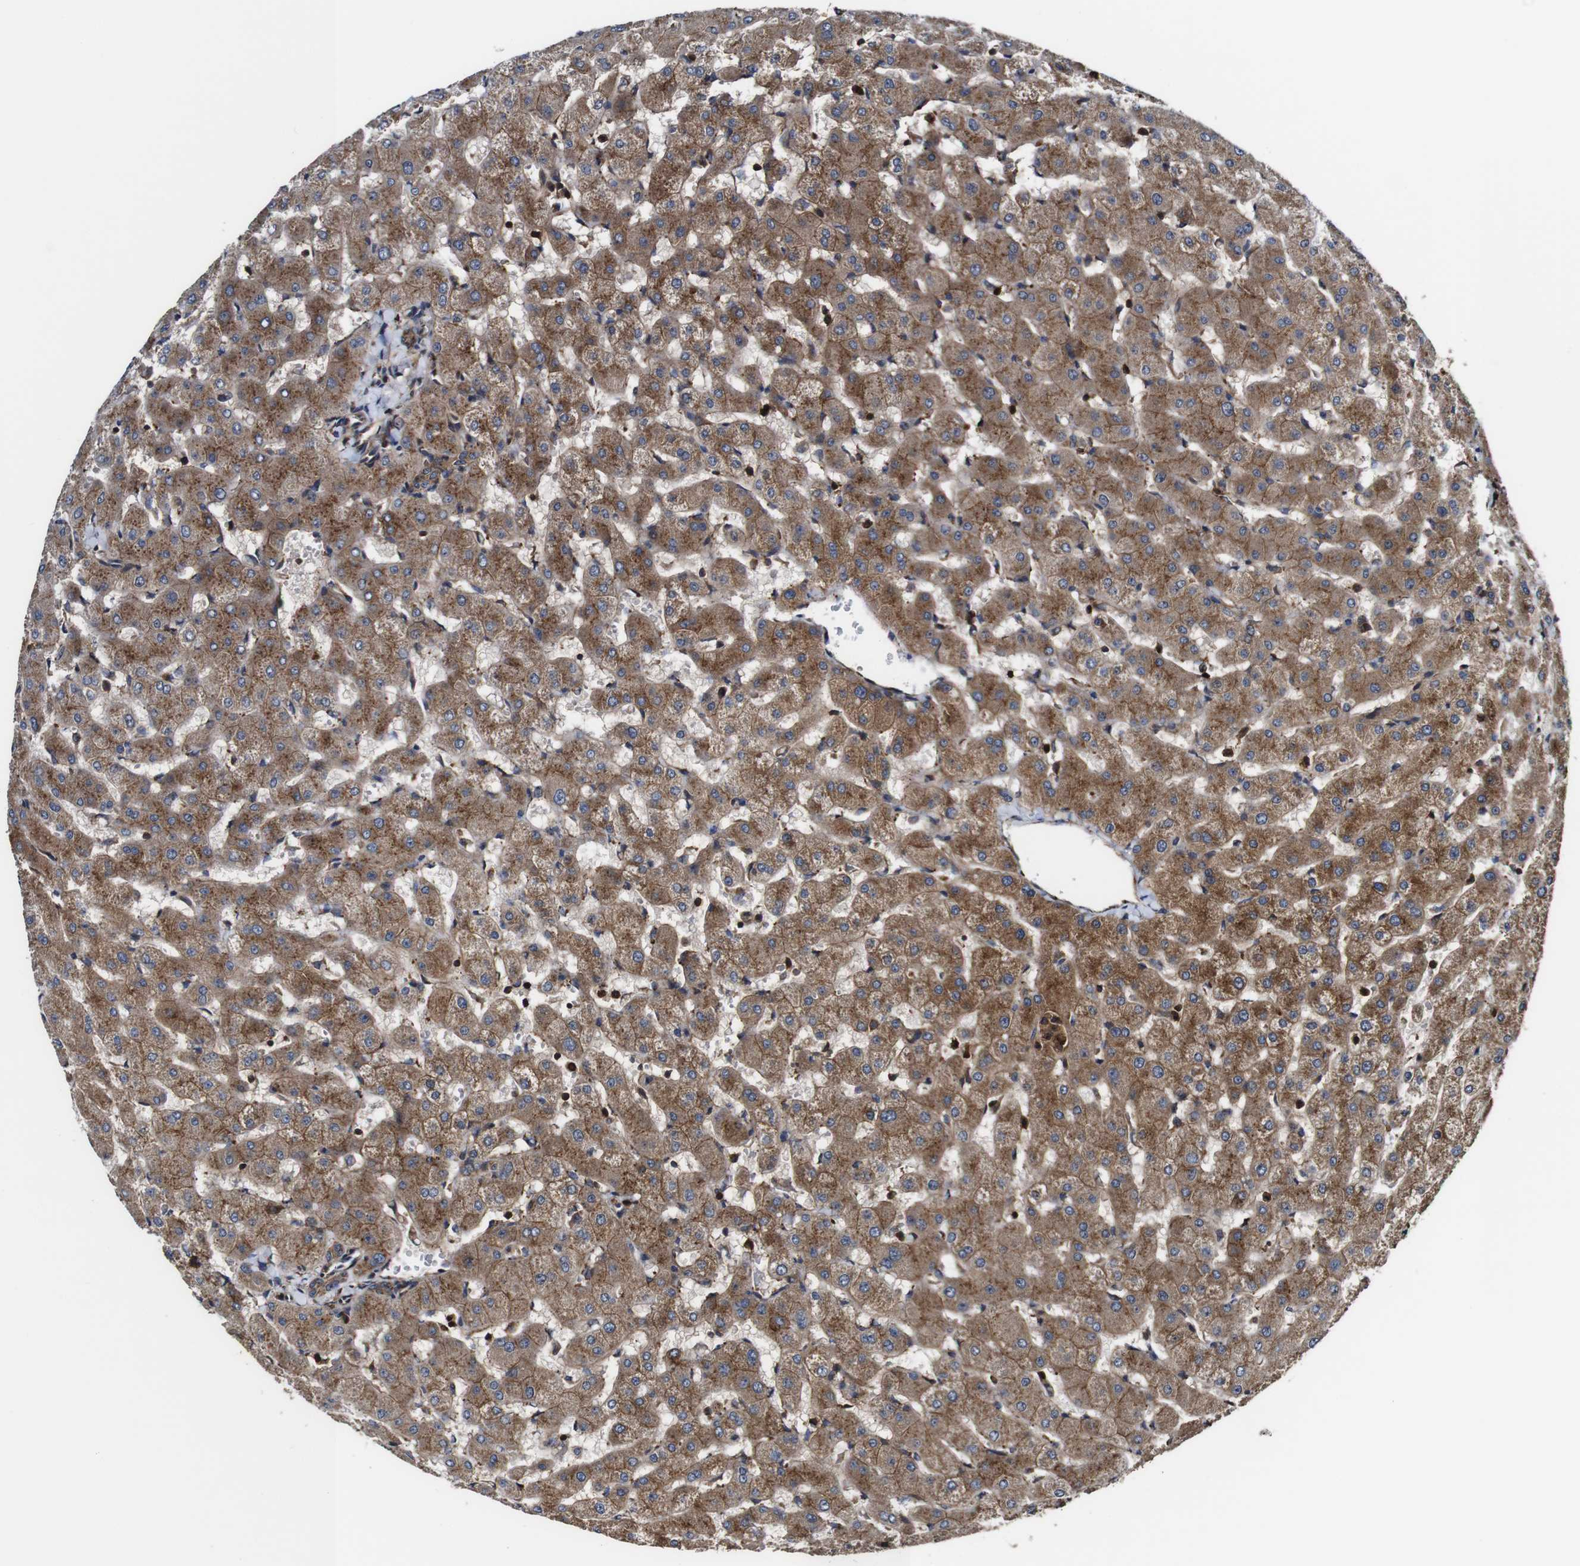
{"staining": {"intensity": "moderate", "quantity": ">75%", "location": "cytoplasmic/membranous"}, "tissue": "liver", "cell_type": "Cholangiocytes", "image_type": "normal", "snomed": [{"axis": "morphology", "description": "Normal tissue, NOS"}, {"axis": "topography", "description": "Liver"}], "caption": "This micrograph displays immunohistochemistry staining of normal human liver, with medium moderate cytoplasmic/membranous expression in about >75% of cholangiocytes.", "gene": "TNIK", "patient": {"sex": "female", "age": 63}}